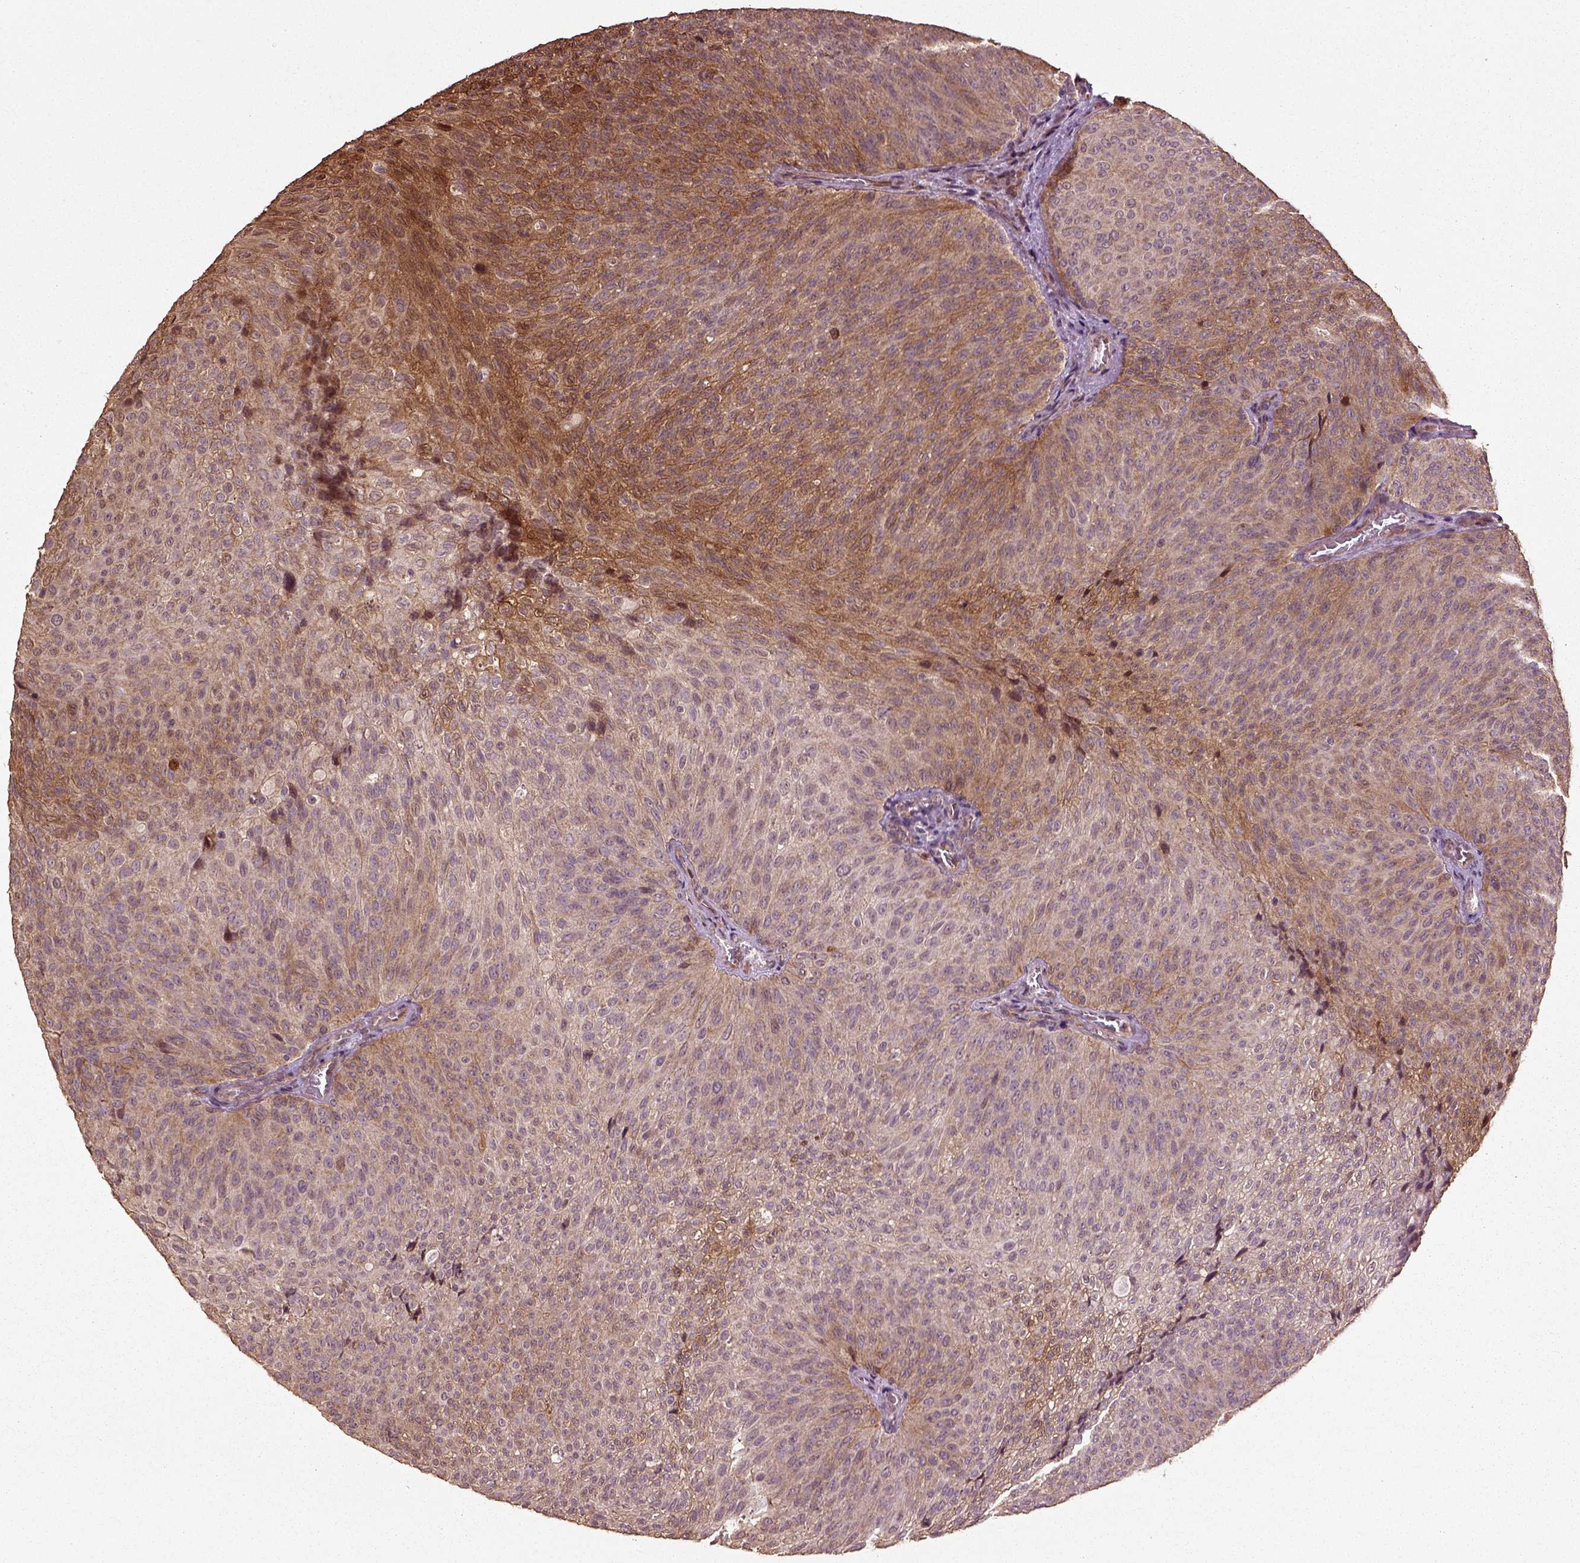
{"staining": {"intensity": "moderate", "quantity": "<25%", "location": "cytoplasmic/membranous"}, "tissue": "urothelial cancer", "cell_type": "Tumor cells", "image_type": "cancer", "snomed": [{"axis": "morphology", "description": "Urothelial carcinoma, Low grade"}, {"axis": "topography", "description": "Urinary bladder"}], "caption": "Human urothelial cancer stained for a protein (brown) shows moderate cytoplasmic/membranous positive staining in approximately <25% of tumor cells.", "gene": "ERV3-1", "patient": {"sex": "male", "age": 78}}